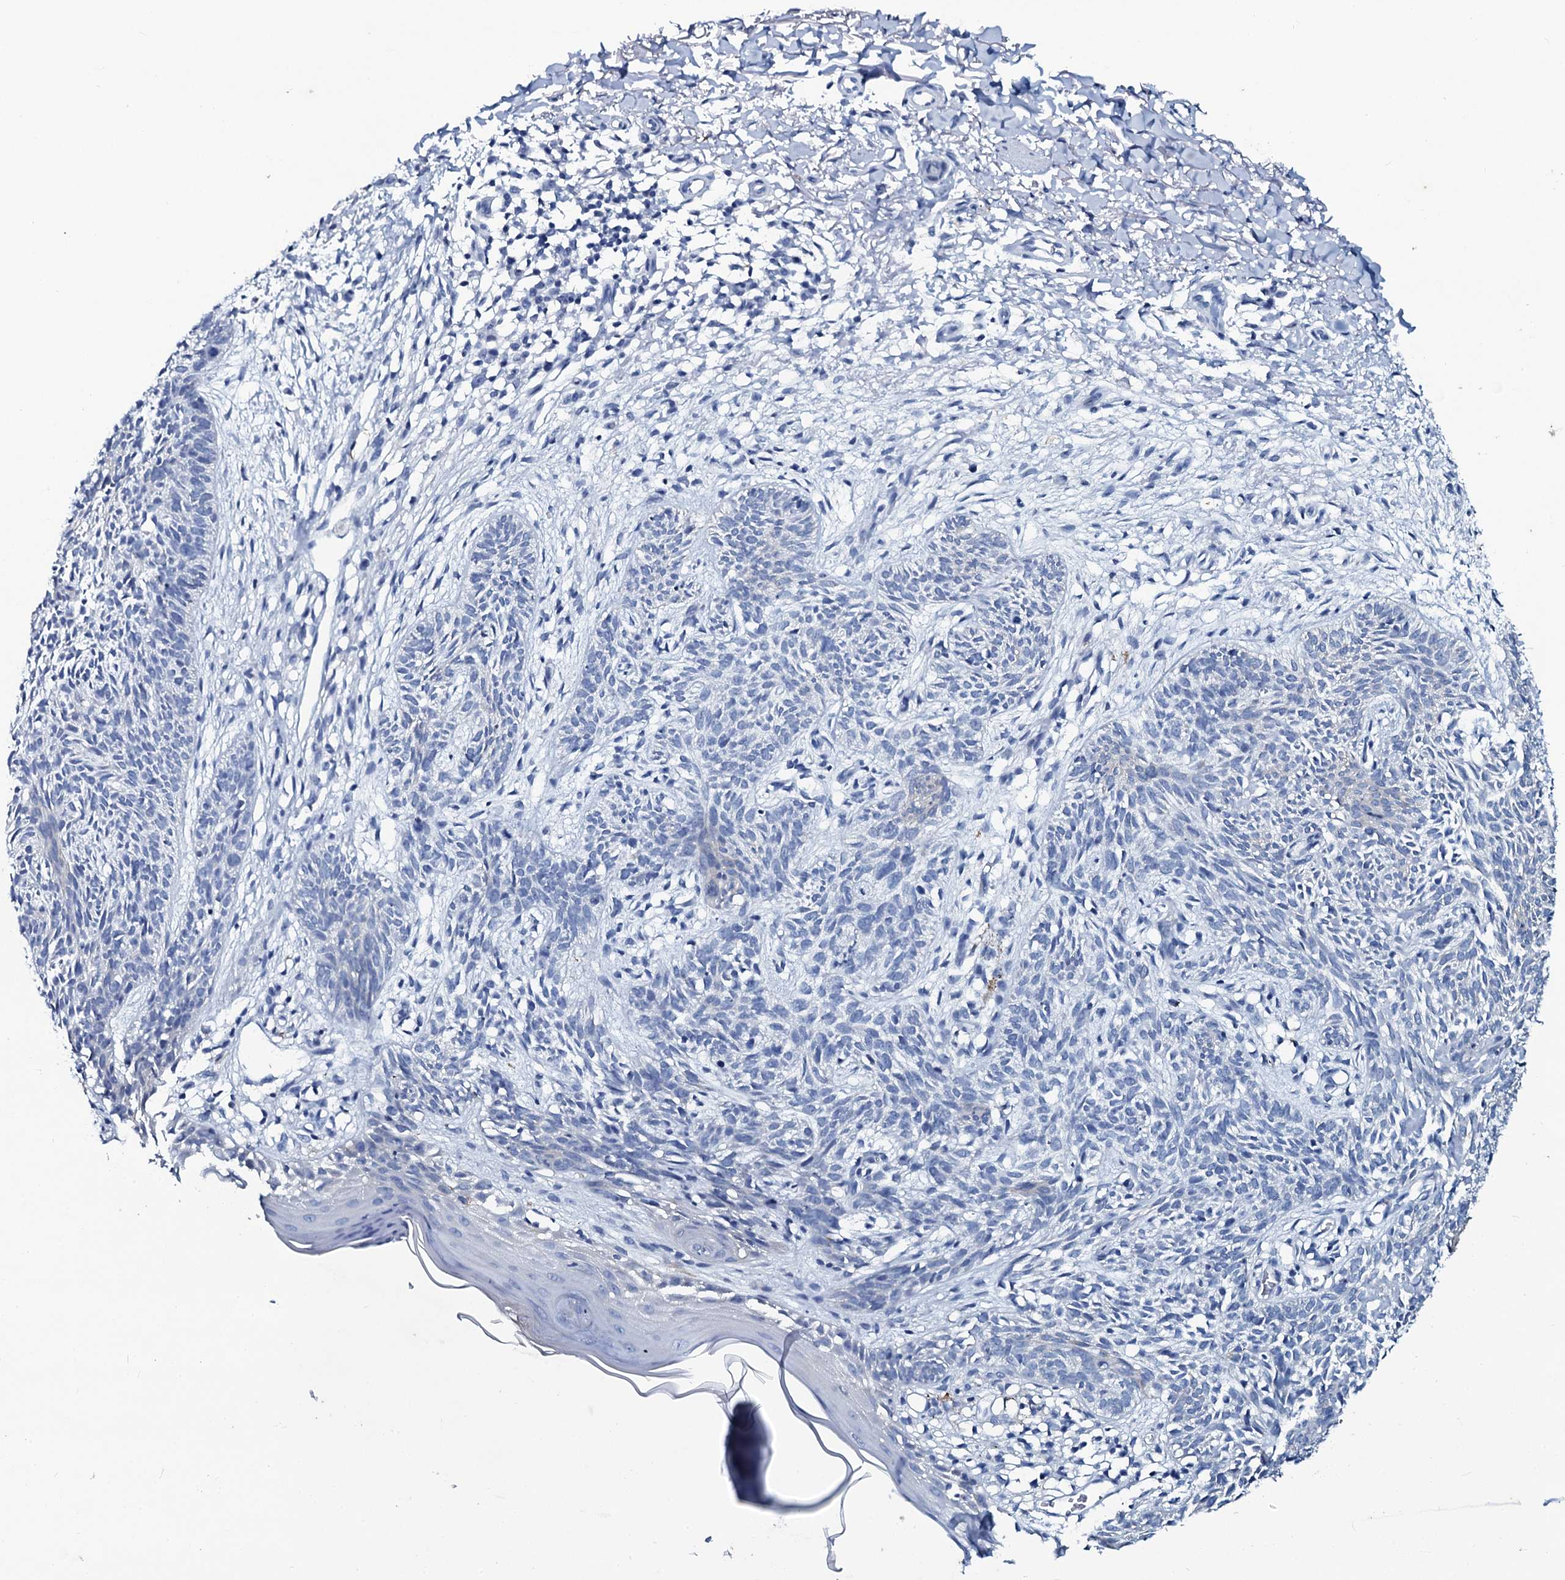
{"staining": {"intensity": "negative", "quantity": "none", "location": "none"}, "tissue": "skin cancer", "cell_type": "Tumor cells", "image_type": "cancer", "snomed": [{"axis": "morphology", "description": "Basal cell carcinoma"}, {"axis": "topography", "description": "Skin"}], "caption": "A photomicrograph of skin cancer stained for a protein shows no brown staining in tumor cells.", "gene": "SLC4A7", "patient": {"sex": "female", "age": 66}}